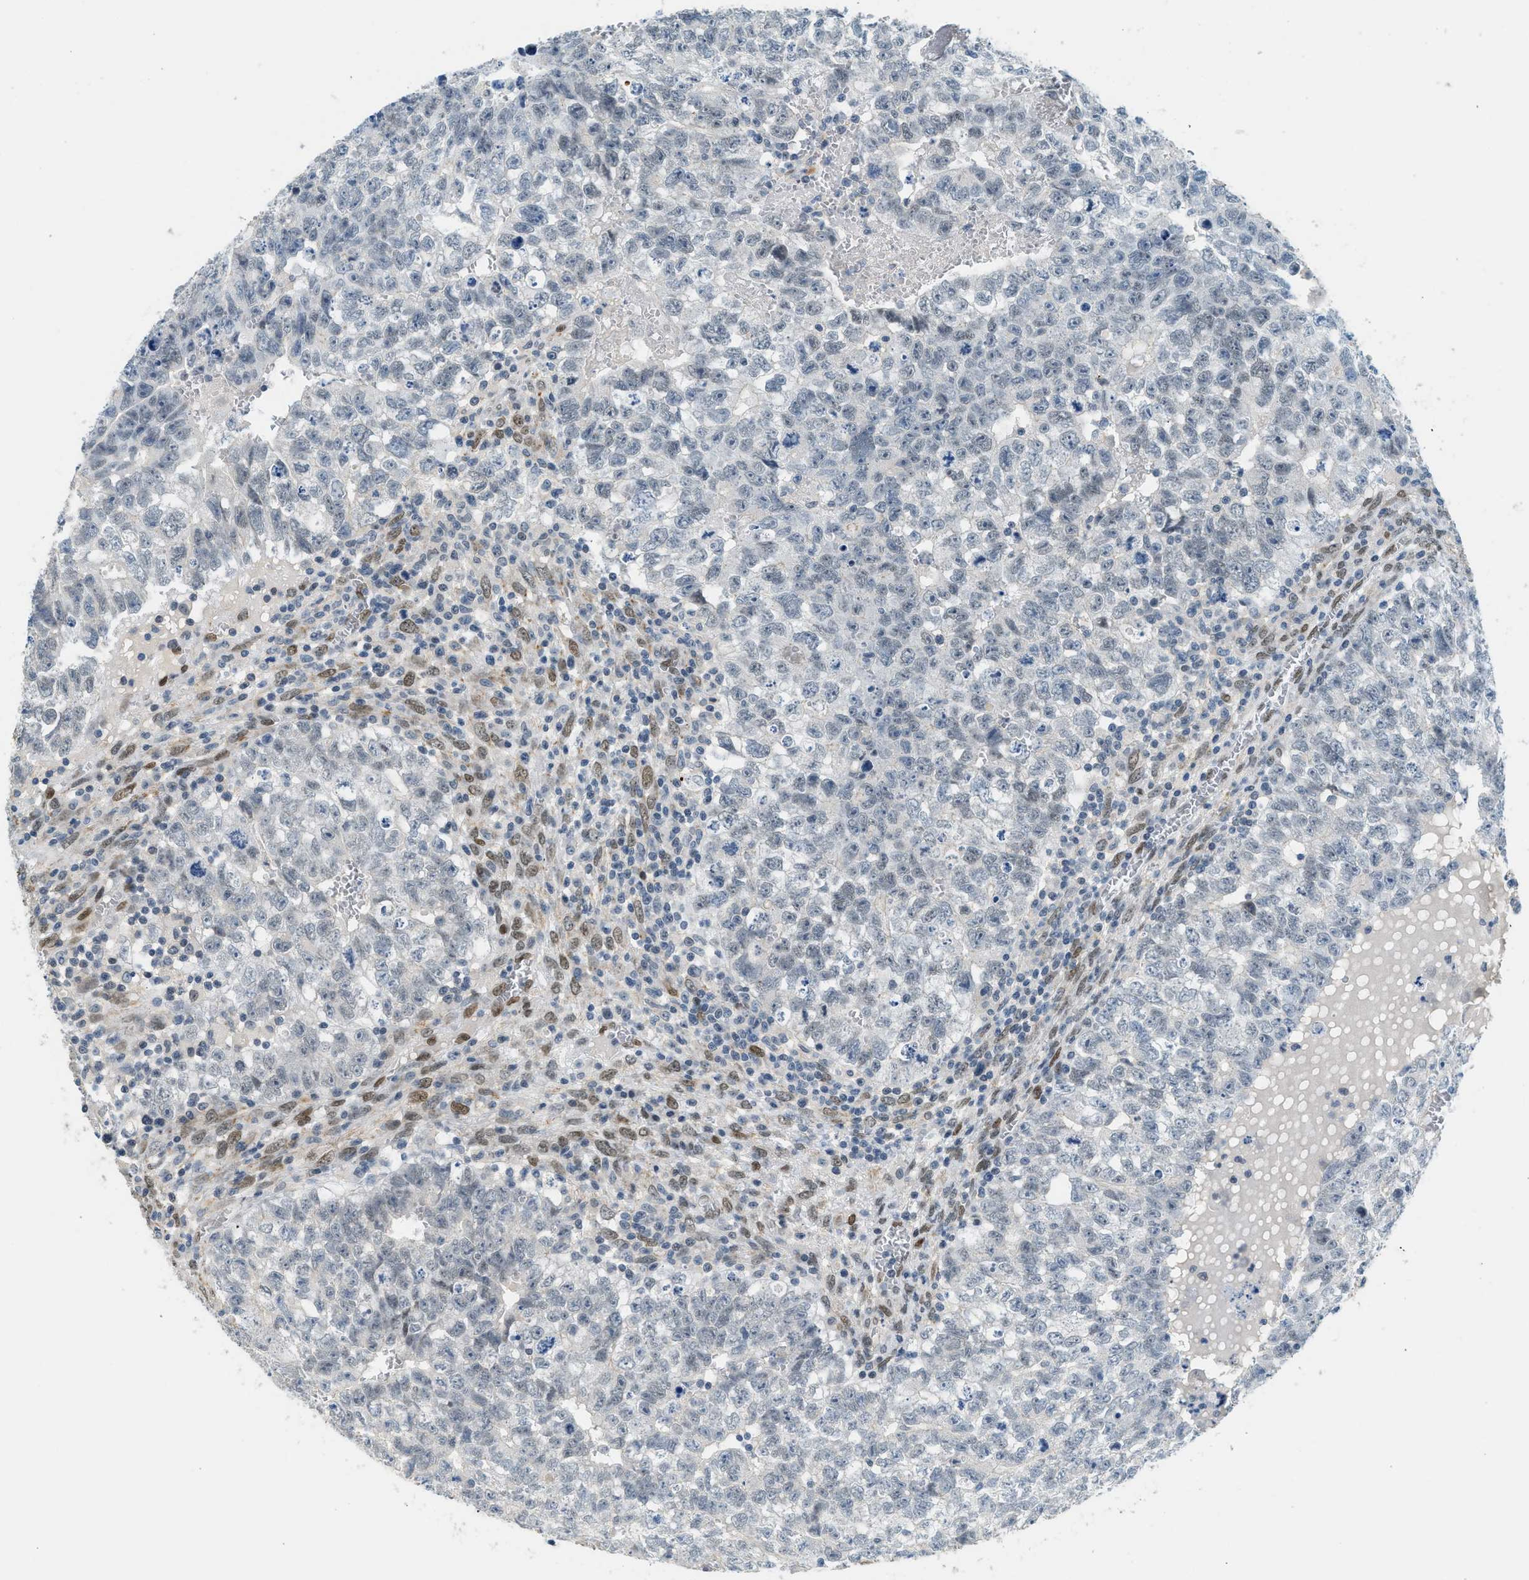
{"staining": {"intensity": "negative", "quantity": "none", "location": "none"}, "tissue": "testis cancer", "cell_type": "Tumor cells", "image_type": "cancer", "snomed": [{"axis": "morphology", "description": "Seminoma, NOS"}, {"axis": "morphology", "description": "Carcinoma, Embryonal, NOS"}, {"axis": "topography", "description": "Testis"}], "caption": "A photomicrograph of testis seminoma stained for a protein demonstrates no brown staining in tumor cells.", "gene": "ZBTB20", "patient": {"sex": "male", "age": 38}}